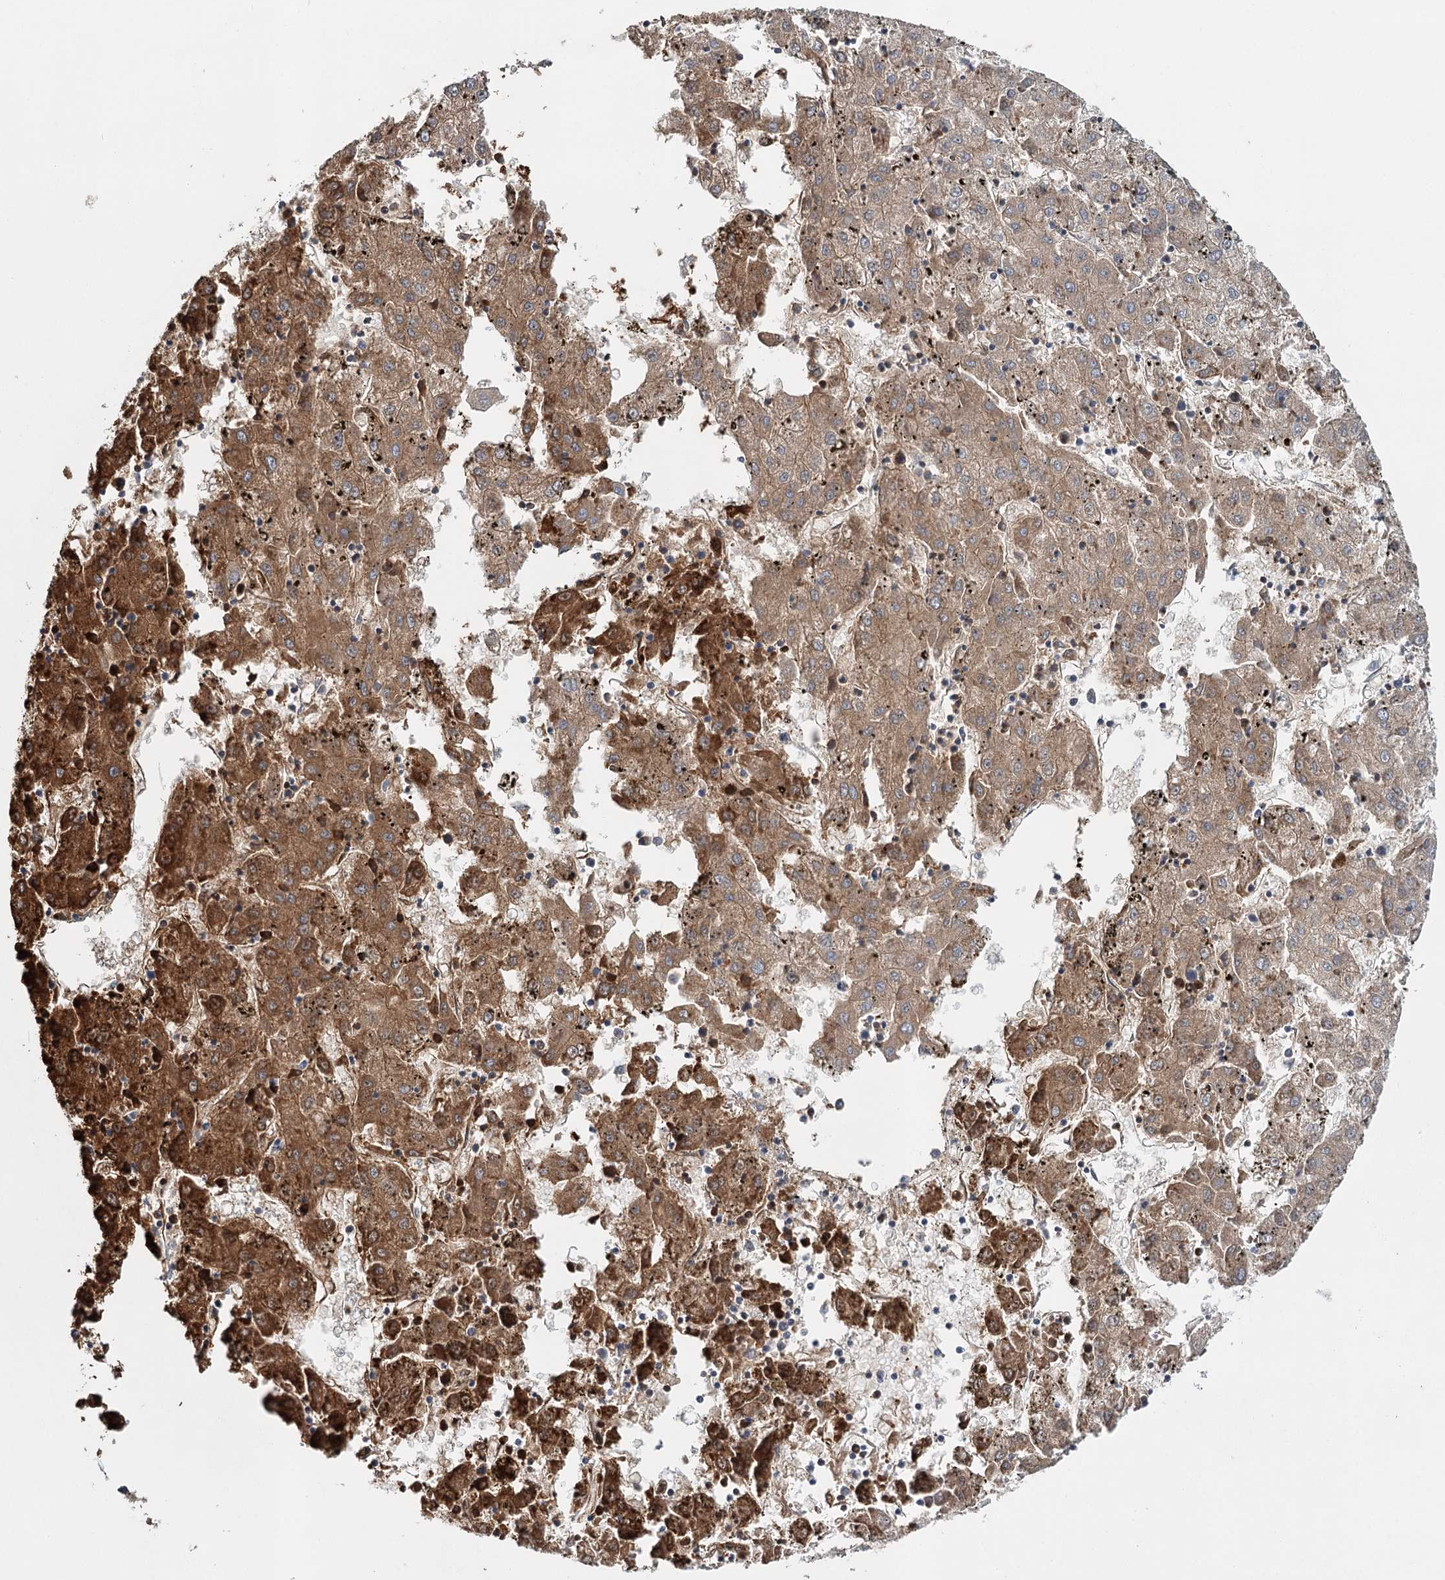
{"staining": {"intensity": "moderate", "quantity": "25%-75%", "location": "cytoplasmic/membranous"}, "tissue": "liver cancer", "cell_type": "Tumor cells", "image_type": "cancer", "snomed": [{"axis": "morphology", "description": "Carcinoma, Hepatocellular, NOS"}, {"axis": "topography", "description": "Liver"}], "caption": "Protein staining exhibits moderate cytoplasmic/membranous expression in approximately 25%-75% of tumor cells in liver hepatocellular carcinoma.", "gene": "ALKBH8", "patient": {"sex": "male", "age": 72}}